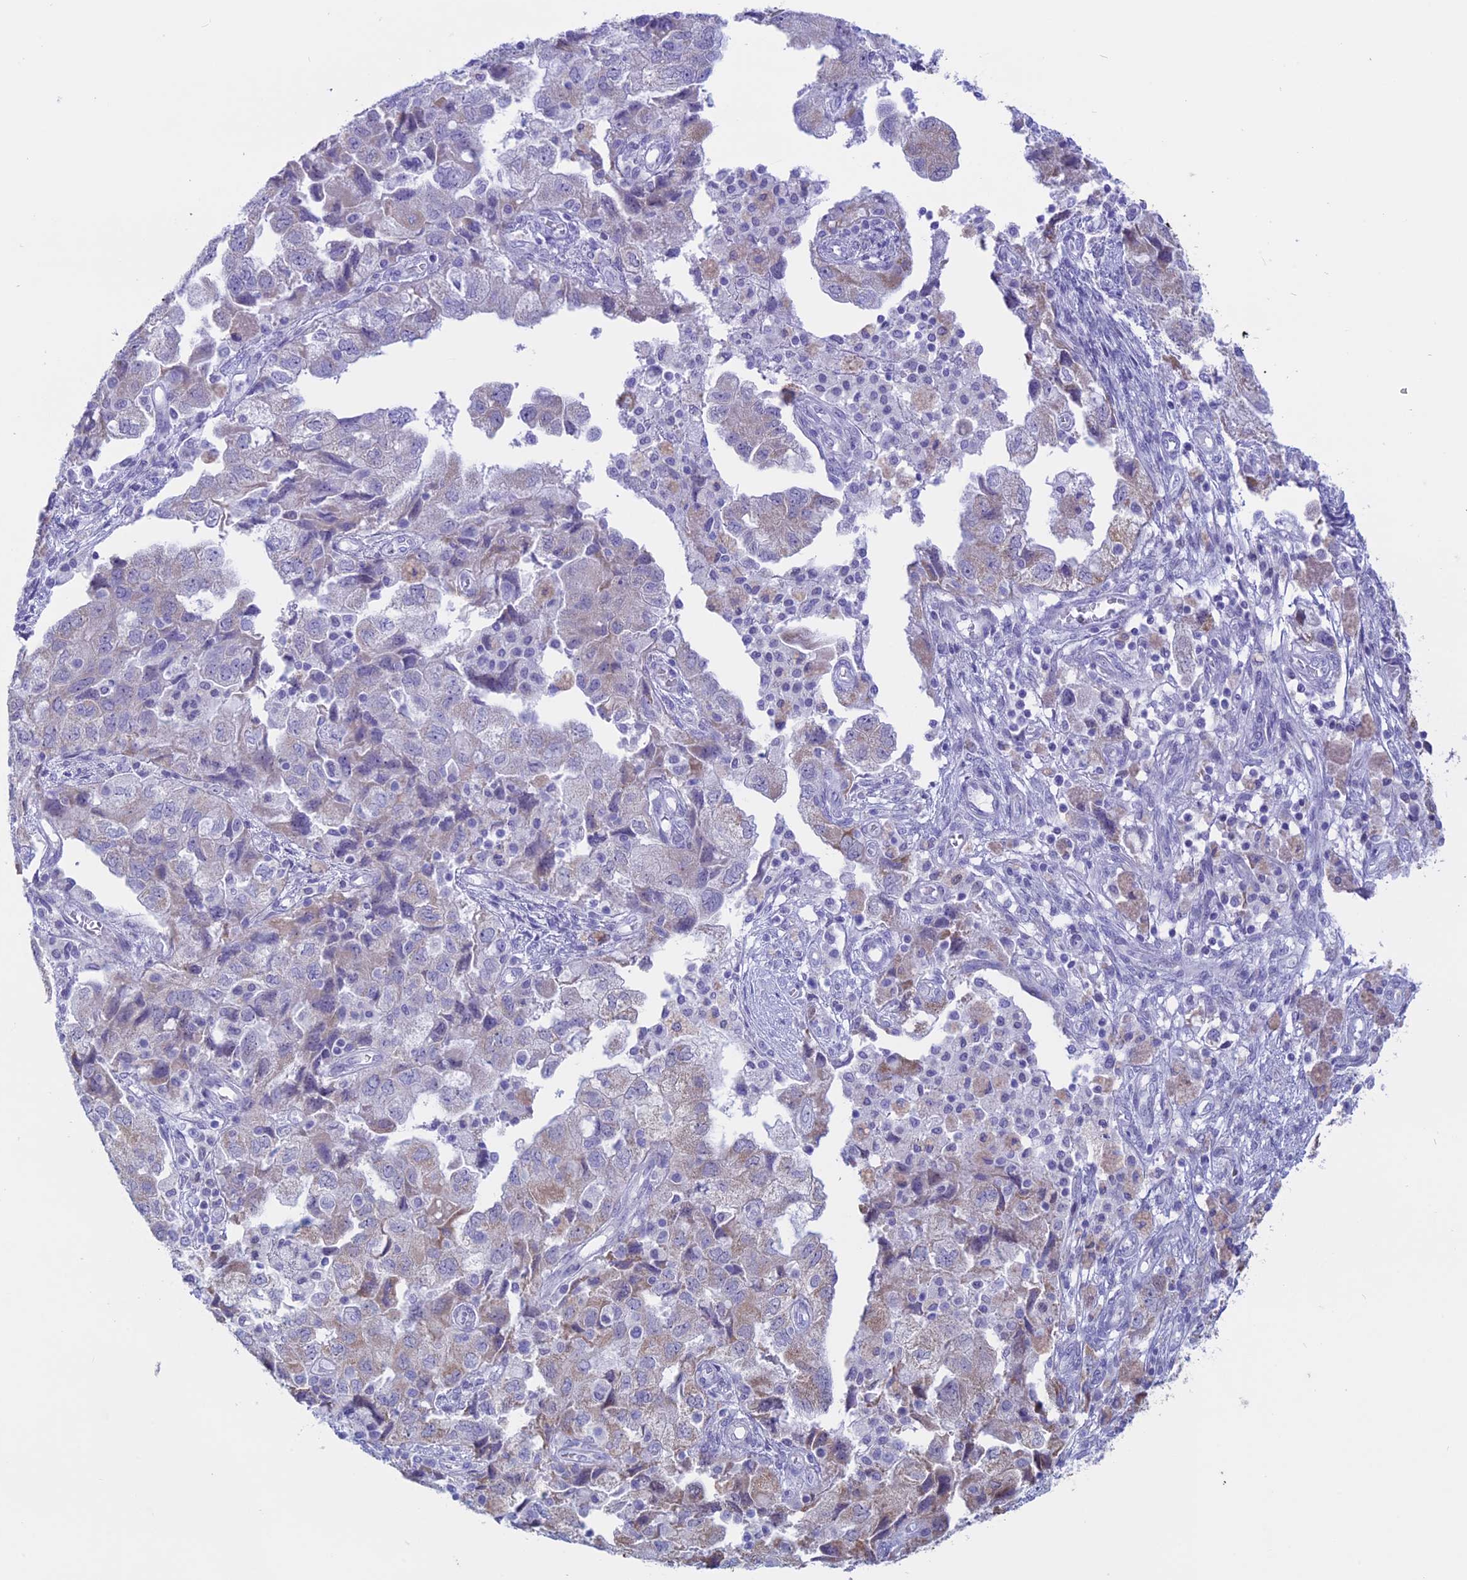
{"staining": {"intensity": "weak", "quantity": "<25%", "location": "cytoplasmic/membranous"}, "tissue": "ovarian cancer", "cell_type": "Tumor cells", "image_type": "cancer", "snomed": [{"axis": "morphology", "description": "Carcinoma, NOS"}, {"axis": "morphology", "description": "Cystadenocarcinoma, serous, NOS"}, {"axis": "topography", "description": "Ovary"}], "caption": "IHC photomicrograph of ovarian carcinoma stained for a protein (brown), which demonstrates no staining in tumor cells. (DAB (3,3'-diaminobenzidine) IHC visualized using brightfield microscopy, high magnification).", "gene": "LHFPL2", "patient": {"sex": "female", "age": 69}}